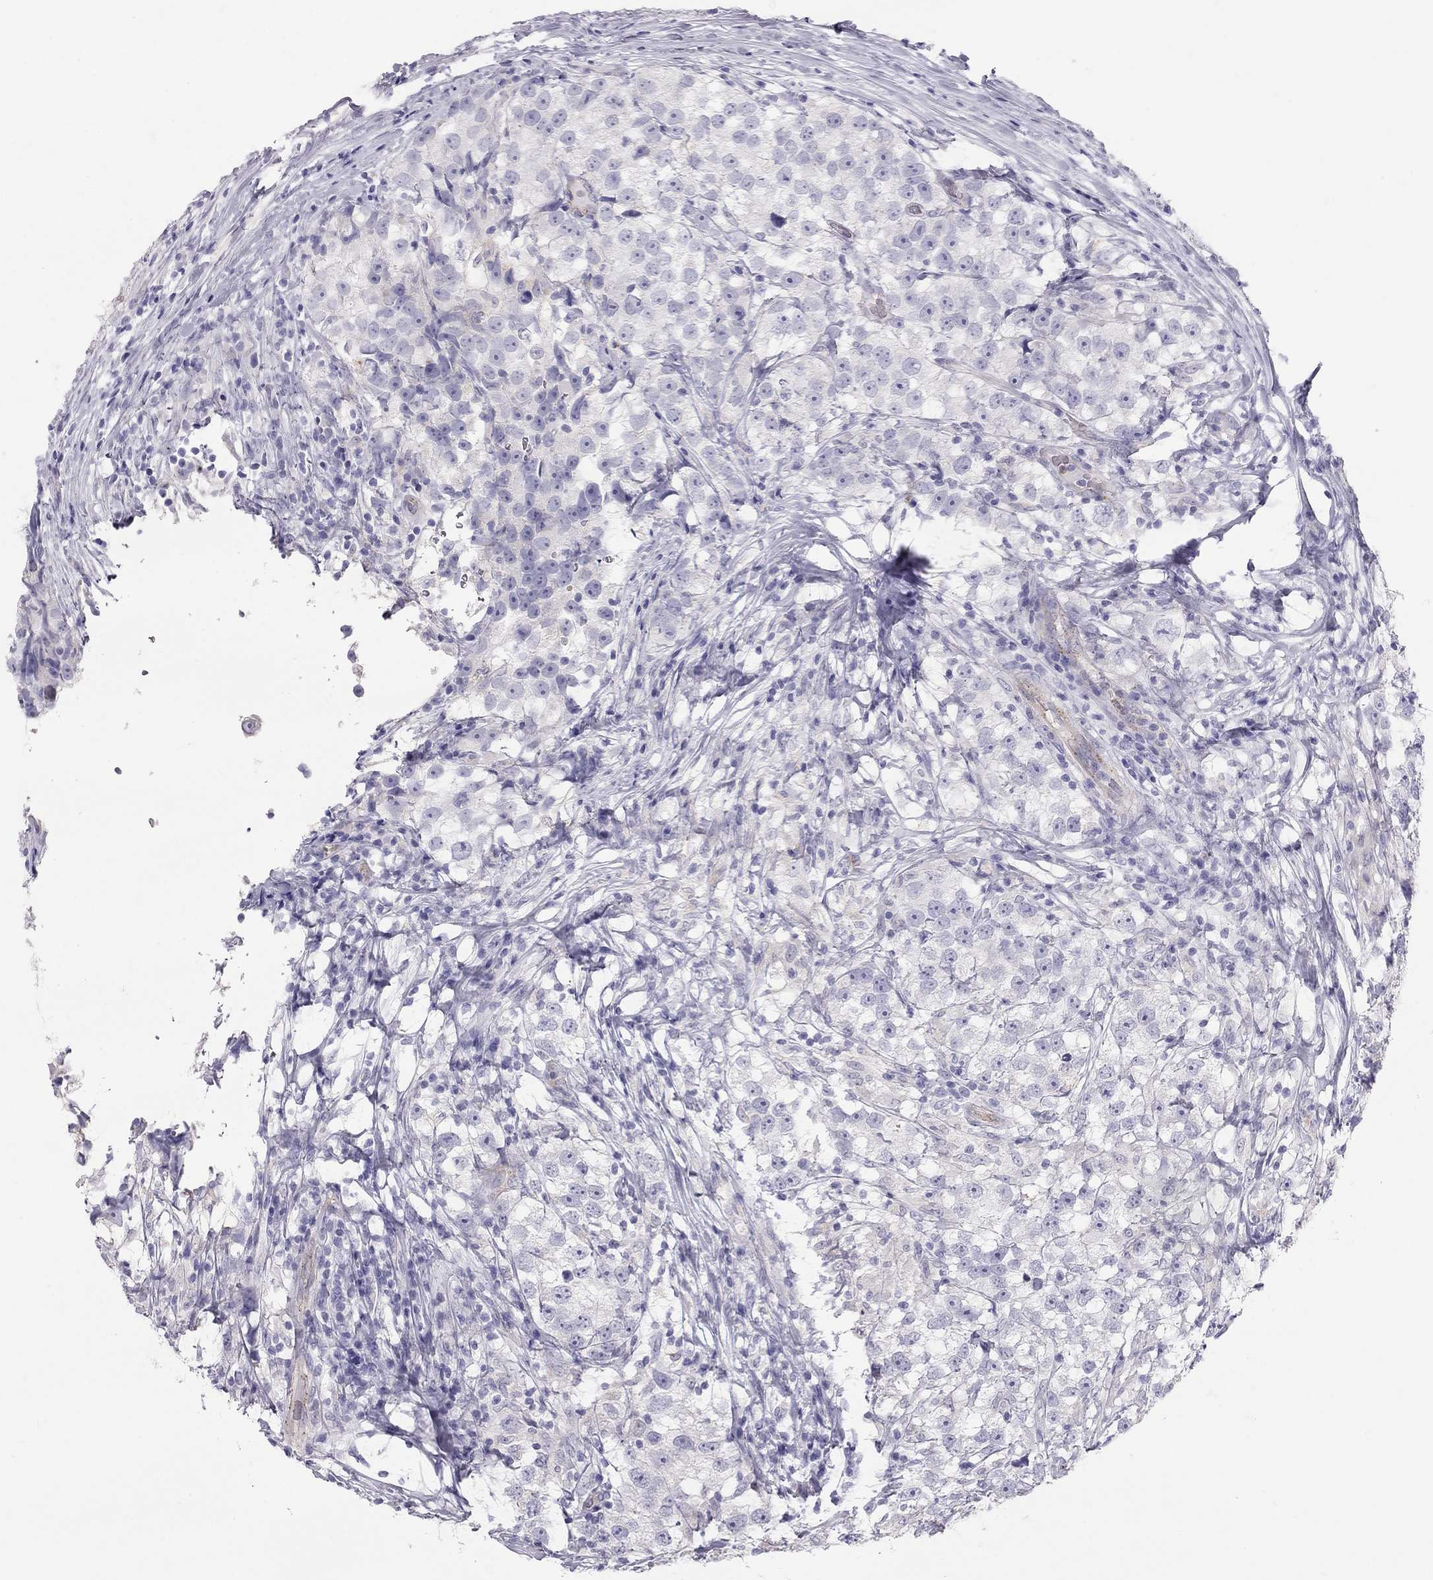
{"staining": {"intensity": "negative", "quantity": "none", "location": "none"}, "tissue": "testis cancer", "cell_type": "Tumor cells", "image_type": "cancer", "snomed": [{"axis": "morphology", "description": "Seminoma, NOS"}, {"axis": "topography", "description": "Testis"}], "caption": "High power microscopy micrograph of an IHC micrograph of testis seminoma, revealing no significant positivity in tumor cells. (DAB IHC visualized using brightfield microscopy, high magnification).", "gene": "TDRD6", "patient": {"sex": "male", "age": 46}}